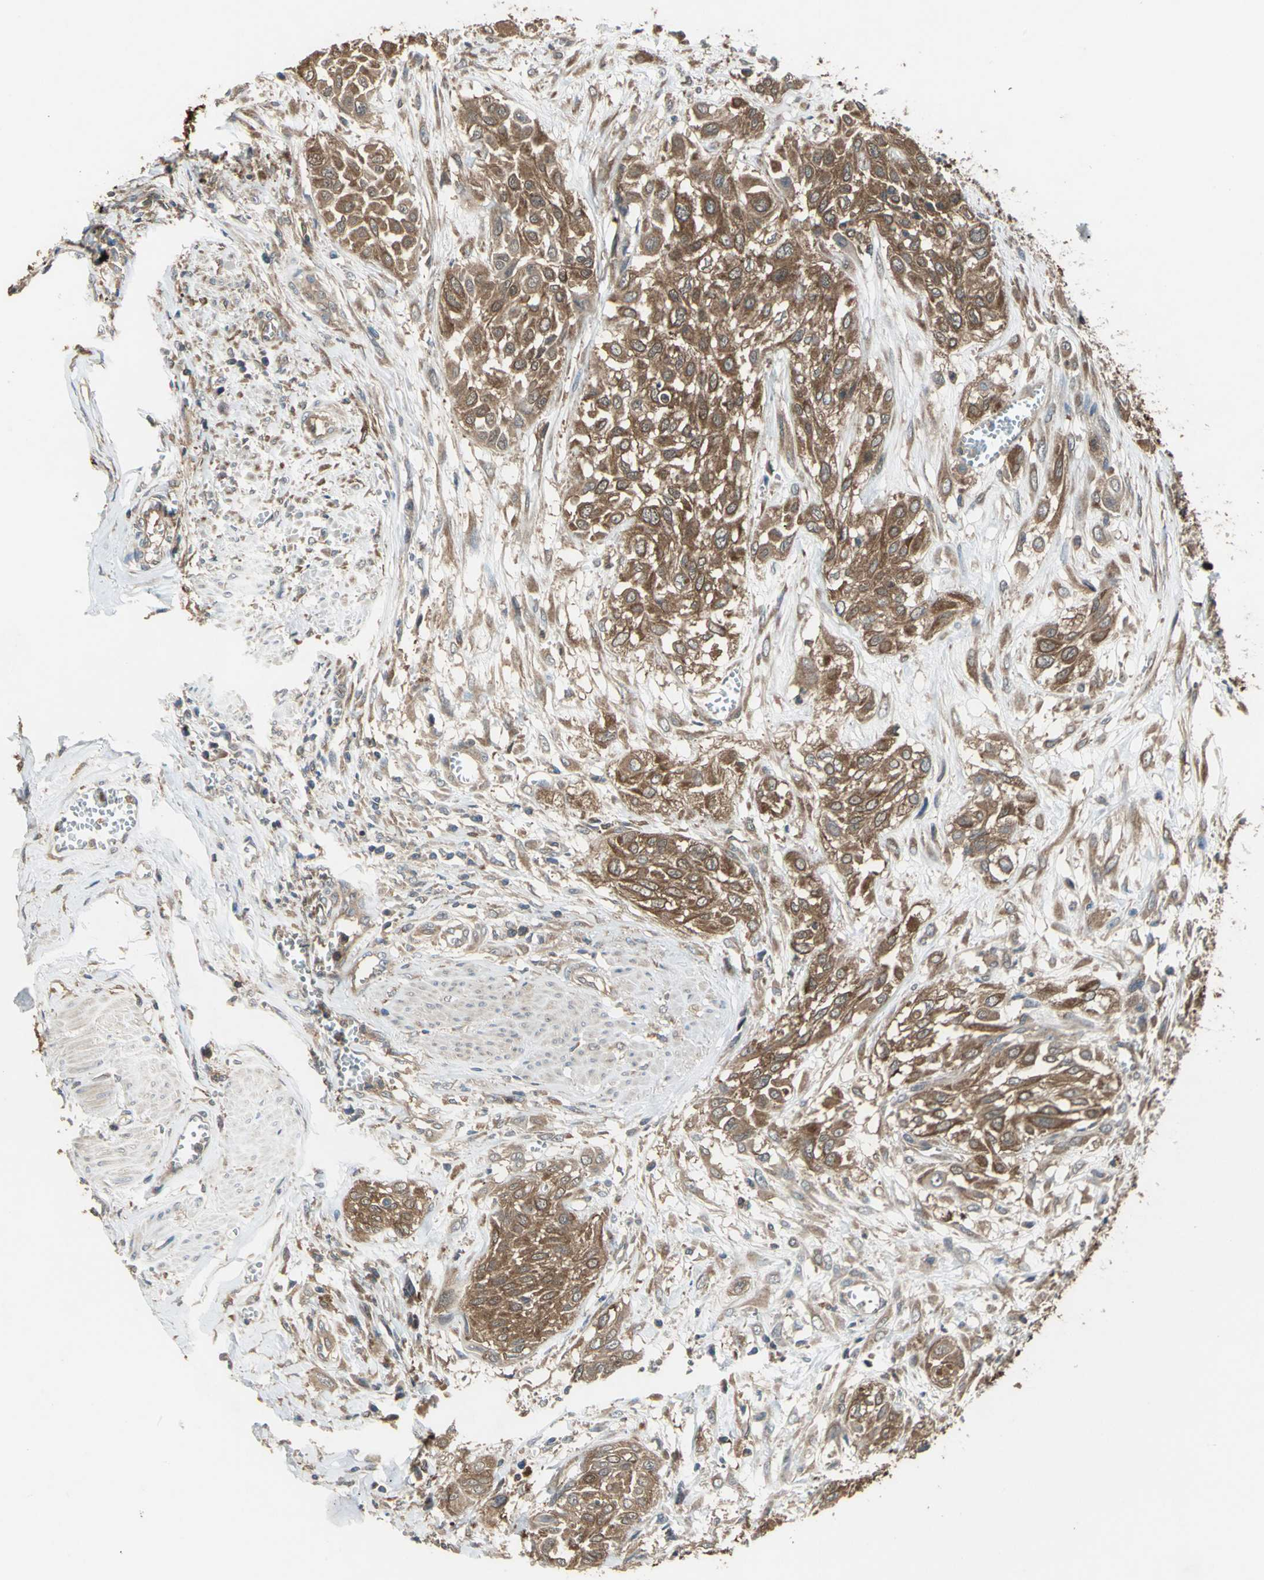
{"staining": {"intensity": "strong", "quantity": ">75%", "location": "cytoplasmic/membranous"}, "tissue": "urothelial cancer", "cell_type": "Tumor cells", "image_type": "cancer", "snomed": [{"axis": "morphology", "description": "Urothelial carcinoma, High grade"}, {"axis": "topography", "description": "Urinary bladder"}], "caption": "Human urothelial cancer stained with a brown dye shows strong cytoplasmic/membranous positive expression in approximately >75% of tumor cells.", "gene": "CAPN1", "patient": {"sex": "male", "age": 57}}